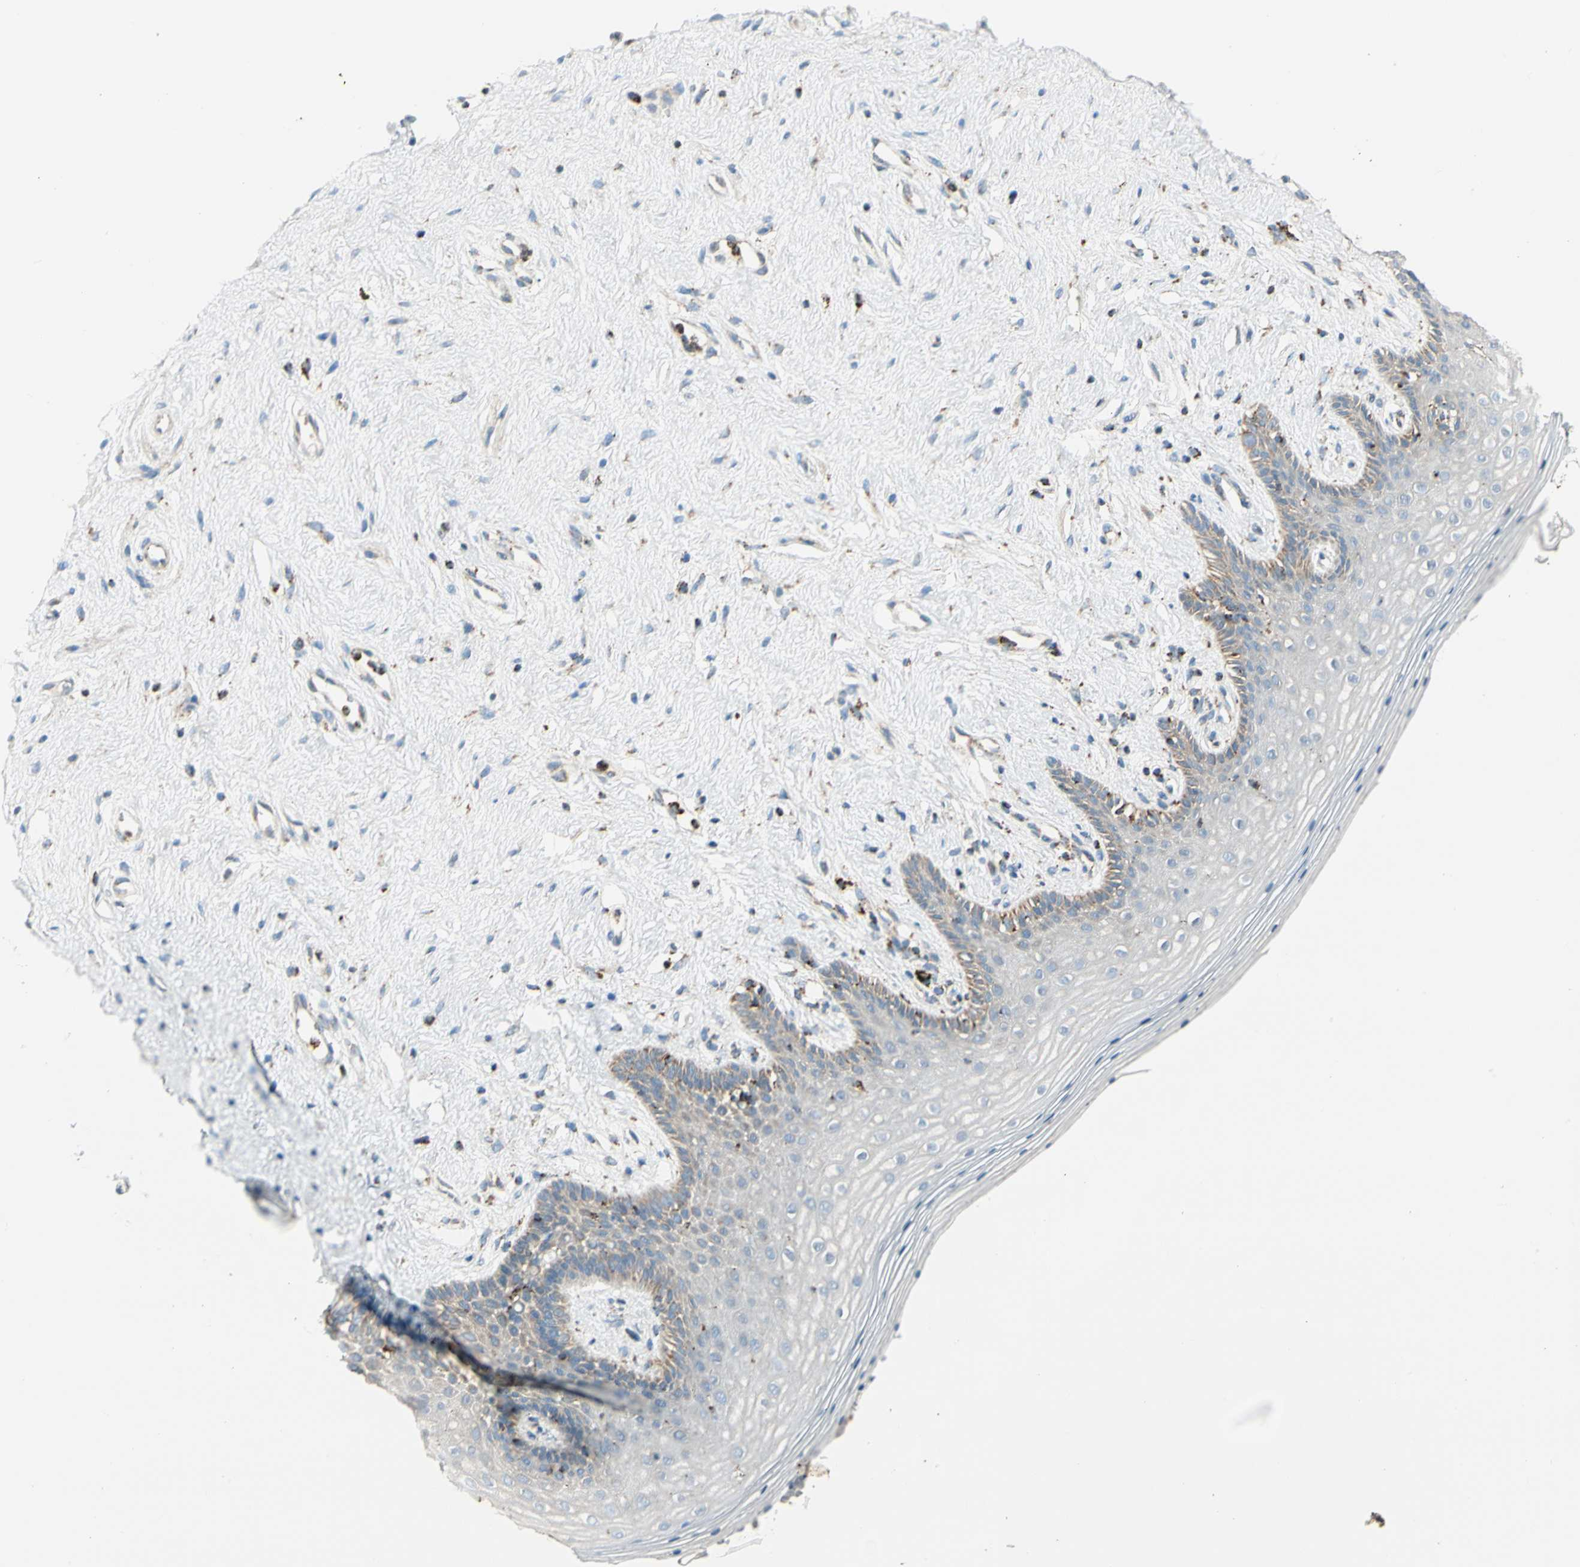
{"staining": {"intensity": "weak", "quantity": "25%-75%", "location": "cytoplasmic/membranous"}, "tissue": "vagina", "cell_type": "Squamous epithelial cells", "image_type": "normal", "snomed": [{"axis": "morphology", "description": "Normal tissue, NOS"}, {"axis": "topography", "description": "Vagina"}], "caption": "Immunohistochemistry (IHC) of benign human vagina demonstrates low levels of weak cytoplasmic/membranous staining in about 25%-75% of squamous epithelial cells. Using DAB (brown) and hematoxylin (blue) stains, captured at high magnification using brightfield microscopy.", "gene": "ME2", "patient": {"sex": "female", "age": 44}}